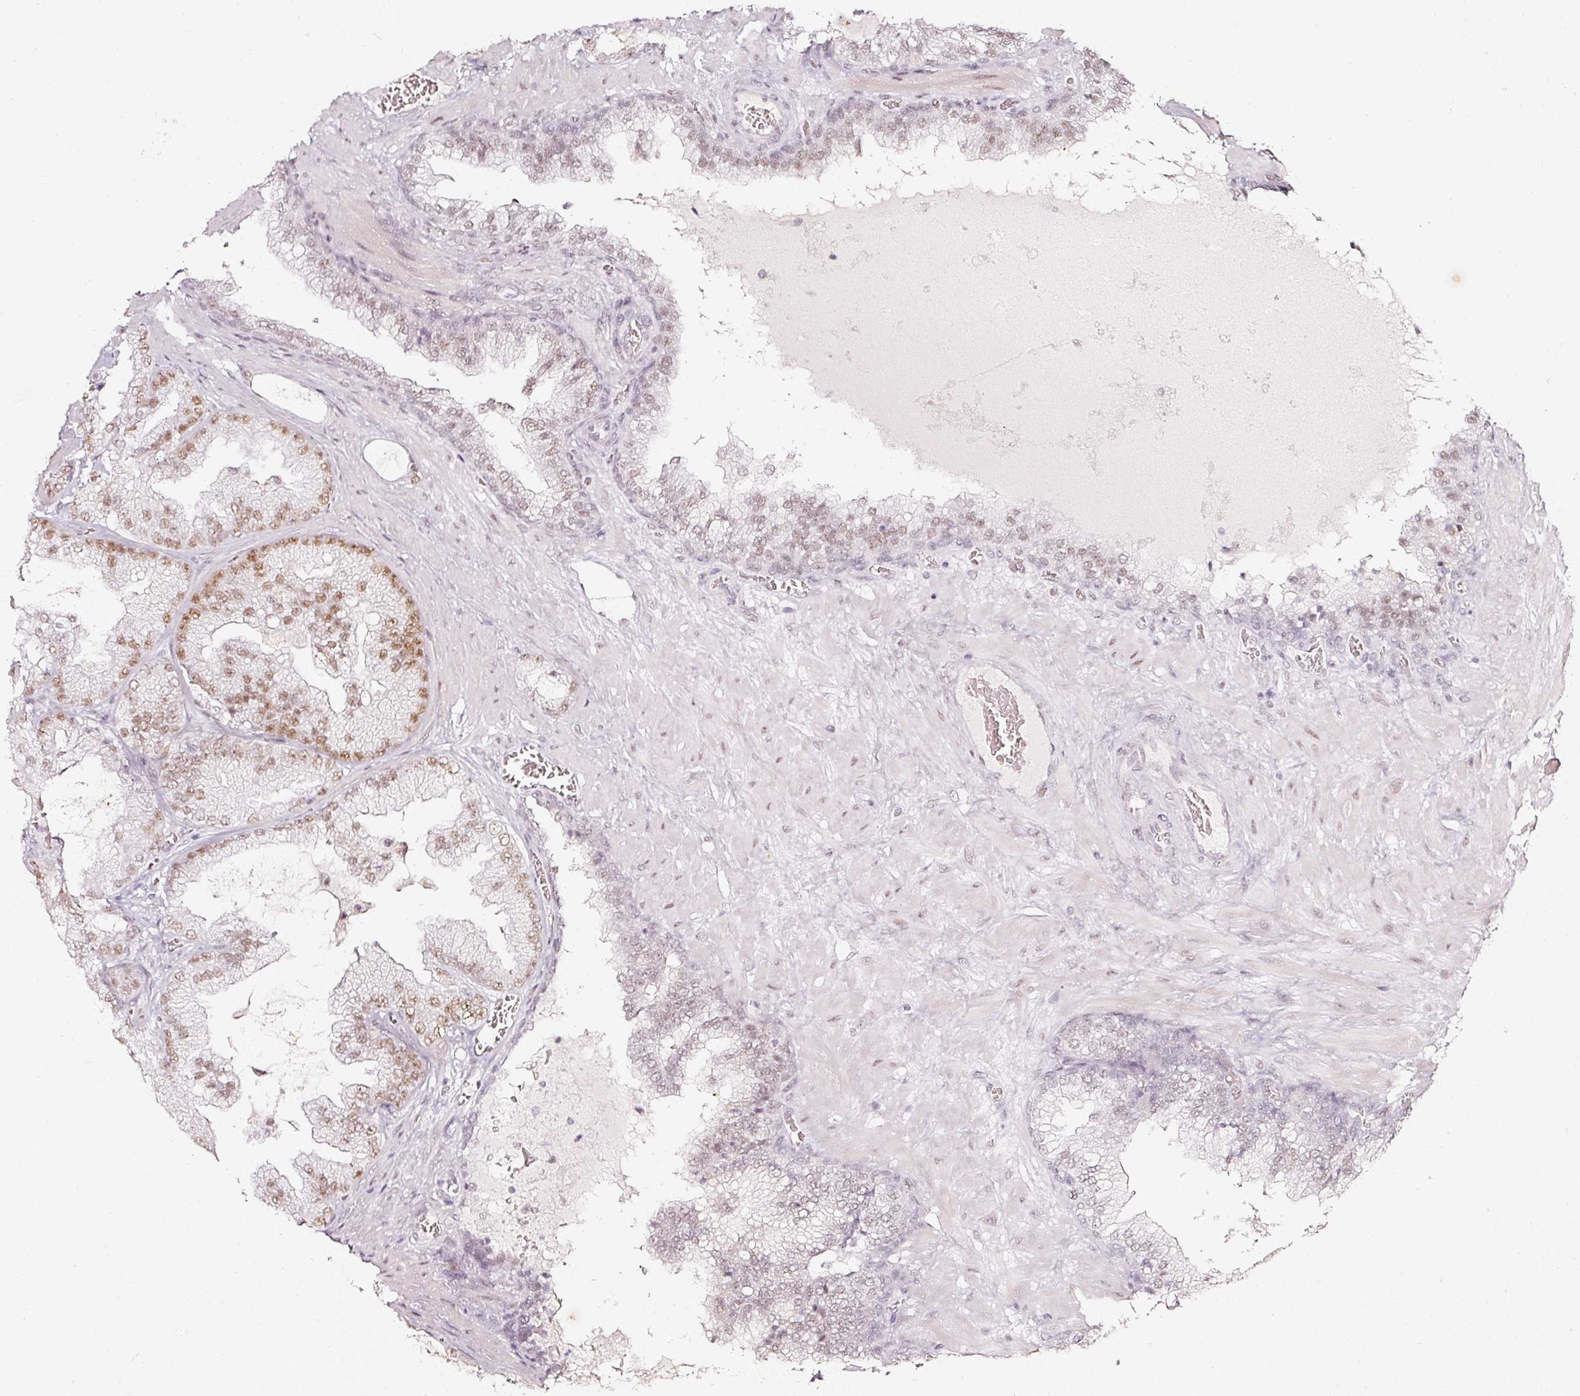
{"staining": {"intensity": "weak", "quantity": ">75%", "location": "nuclear"}, "tissue": "prostate cancer", "cell_type": "Tumor cells", "image_type": "cancer", "snomed": [{"axis": "morphology", "description": "Adenocarcinoma, Low grade"}, {"axis": "topography", "description": "Prostate"}], "caption": "Prostate cancer was stained to show a protein in brown. There is low levels of weak nuclear positivity in approximately >75% of tumor cells.", "gene": "PPP1R10", "patient": {"sex": "male", "age": 57}}